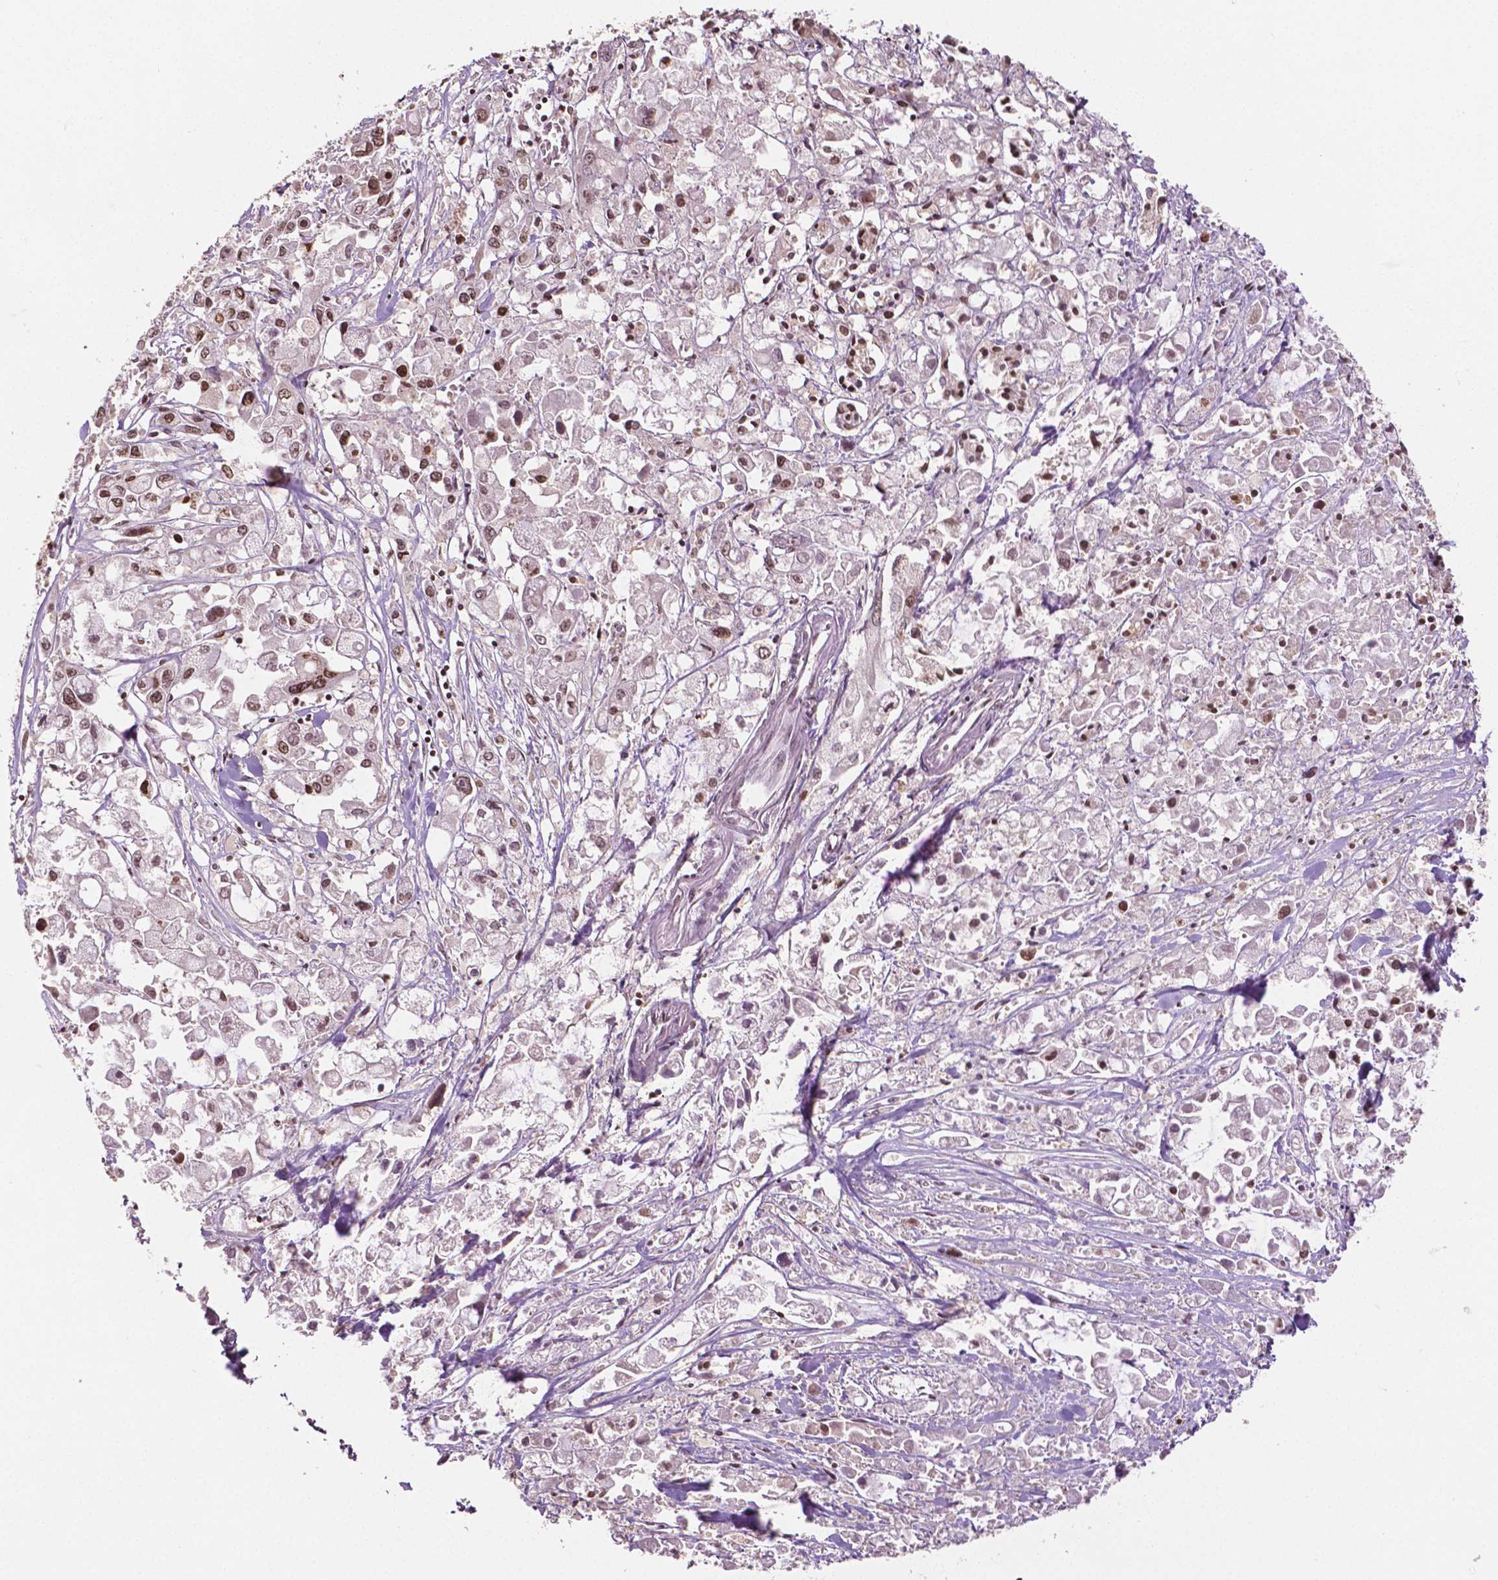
{"staining": {"intensity": "moderate", "quantity": "25%-75%", "location": "nuclear"}, "tissue": "pancreatic cancer", "cell_type": "Tumor cells", "image_type": "cancer", "snomed": [{"axis": "morphology", "description": "Adenocarcinoma, NOS"}, {"axis": "topography", "description": "Pancreas"}], "caption": "Pancreatic adenocarcinoma was stained to show a protein in brown. There is medium levels of moderate nuclear staining in approximately 25%-75% of tumor cells.", "gene": "DEK", "patient": {"sex": "male", "age": 71}}